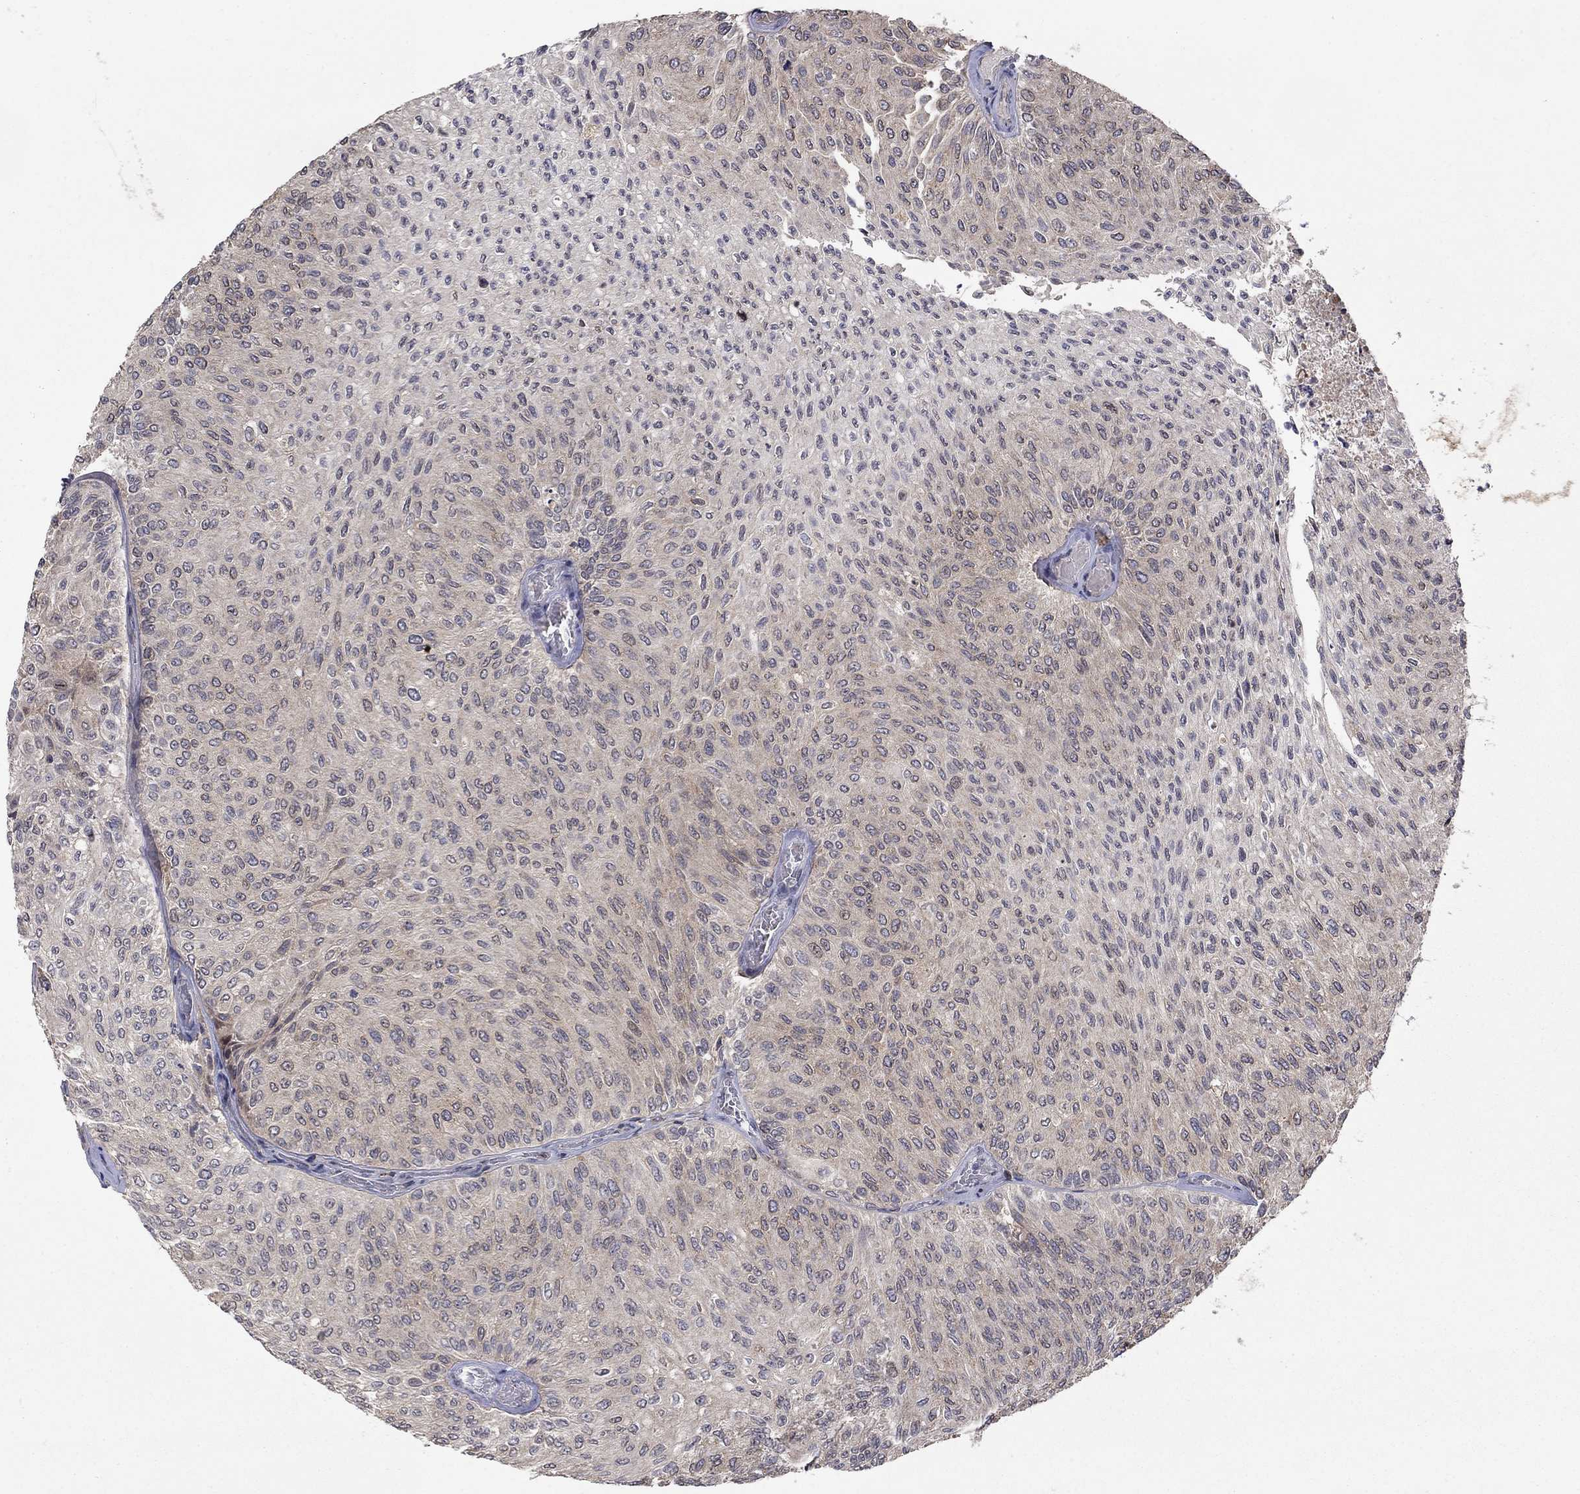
{"staining": {"intensity": "weak", "quantity": "25%-75%", "location": "cytoplasmic/membranous"}, "tissue": "urothelial cancer", "cell_type": "Tumor cells", "image_type": "cancer", "snomed": [{"axis": "morphology", "description": "Urothelial carcinoma, Low grade"}, {"axis": "topography", "description": "Urinary bladder"}], "caption": "An immunohistochemistry image of tumor tissue is shown. Protein staining in brown labels weak cytoplasmic/membranous positivity in urothelial cancer within tumor cells.", "gene": "LPCAT4", "patient": {"sex": "male", "age": 78}}